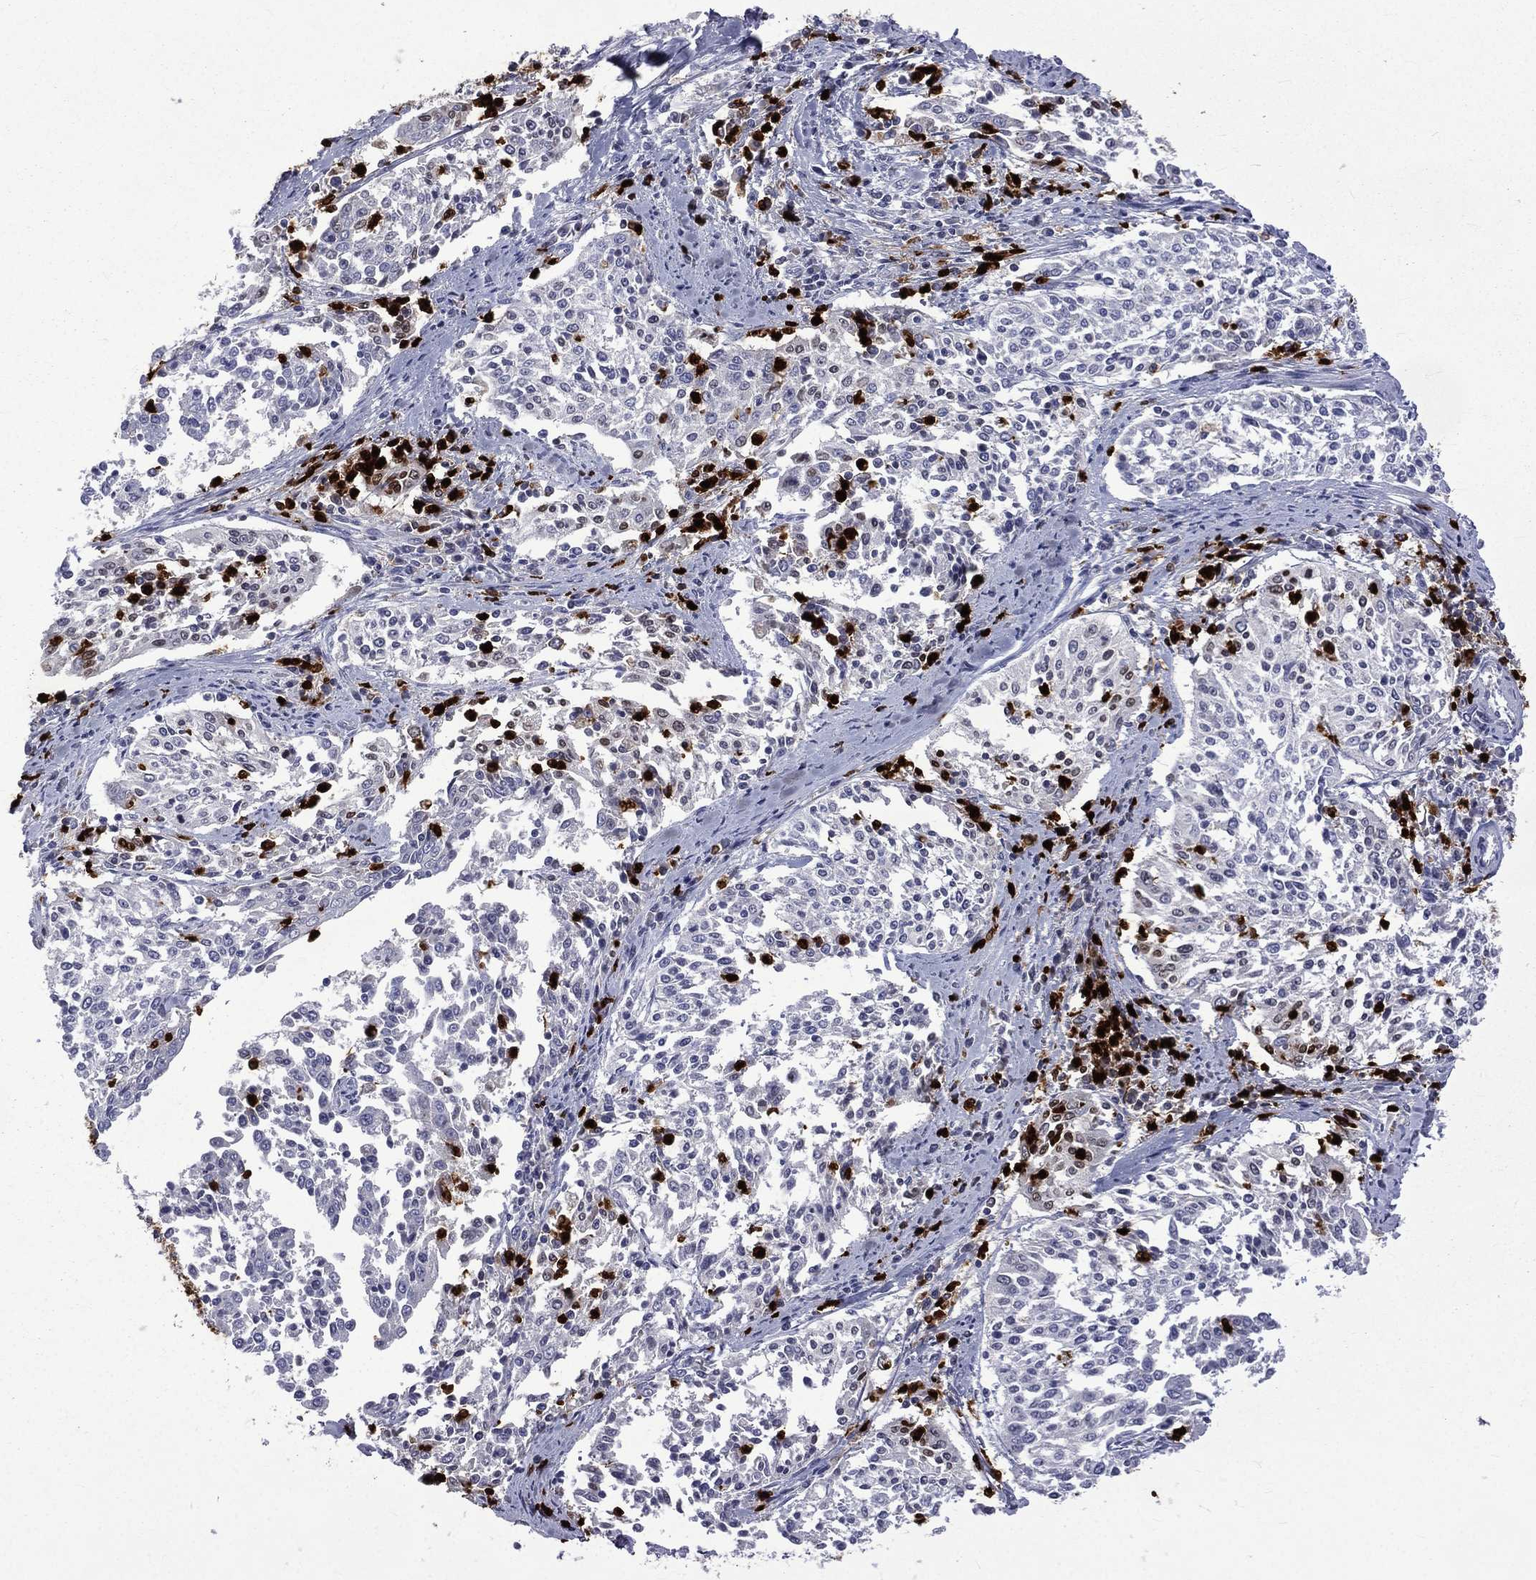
{"staining": {"intensity": "negative", "quantity": "none", "location": "none"}, "tissue": "cervical cancer", "cell_type": "Tumor cells", "image_type": "cancer", "snomed": [{"axis": "morphology", "description": "Squamous cell carcinoma, NOS"}, {"axis": "topography", "description": "Cervix"}], "caption": "High power microscopy image of an immunohistochemistry (IHC) histopathology image of cervical cancer (squamous cell carcinoma), revealing no significant staining in tumor cells. Nuclei are stained in blue.", "gene": "ELANE", "patient": {"sex": "female", "age": 41}}